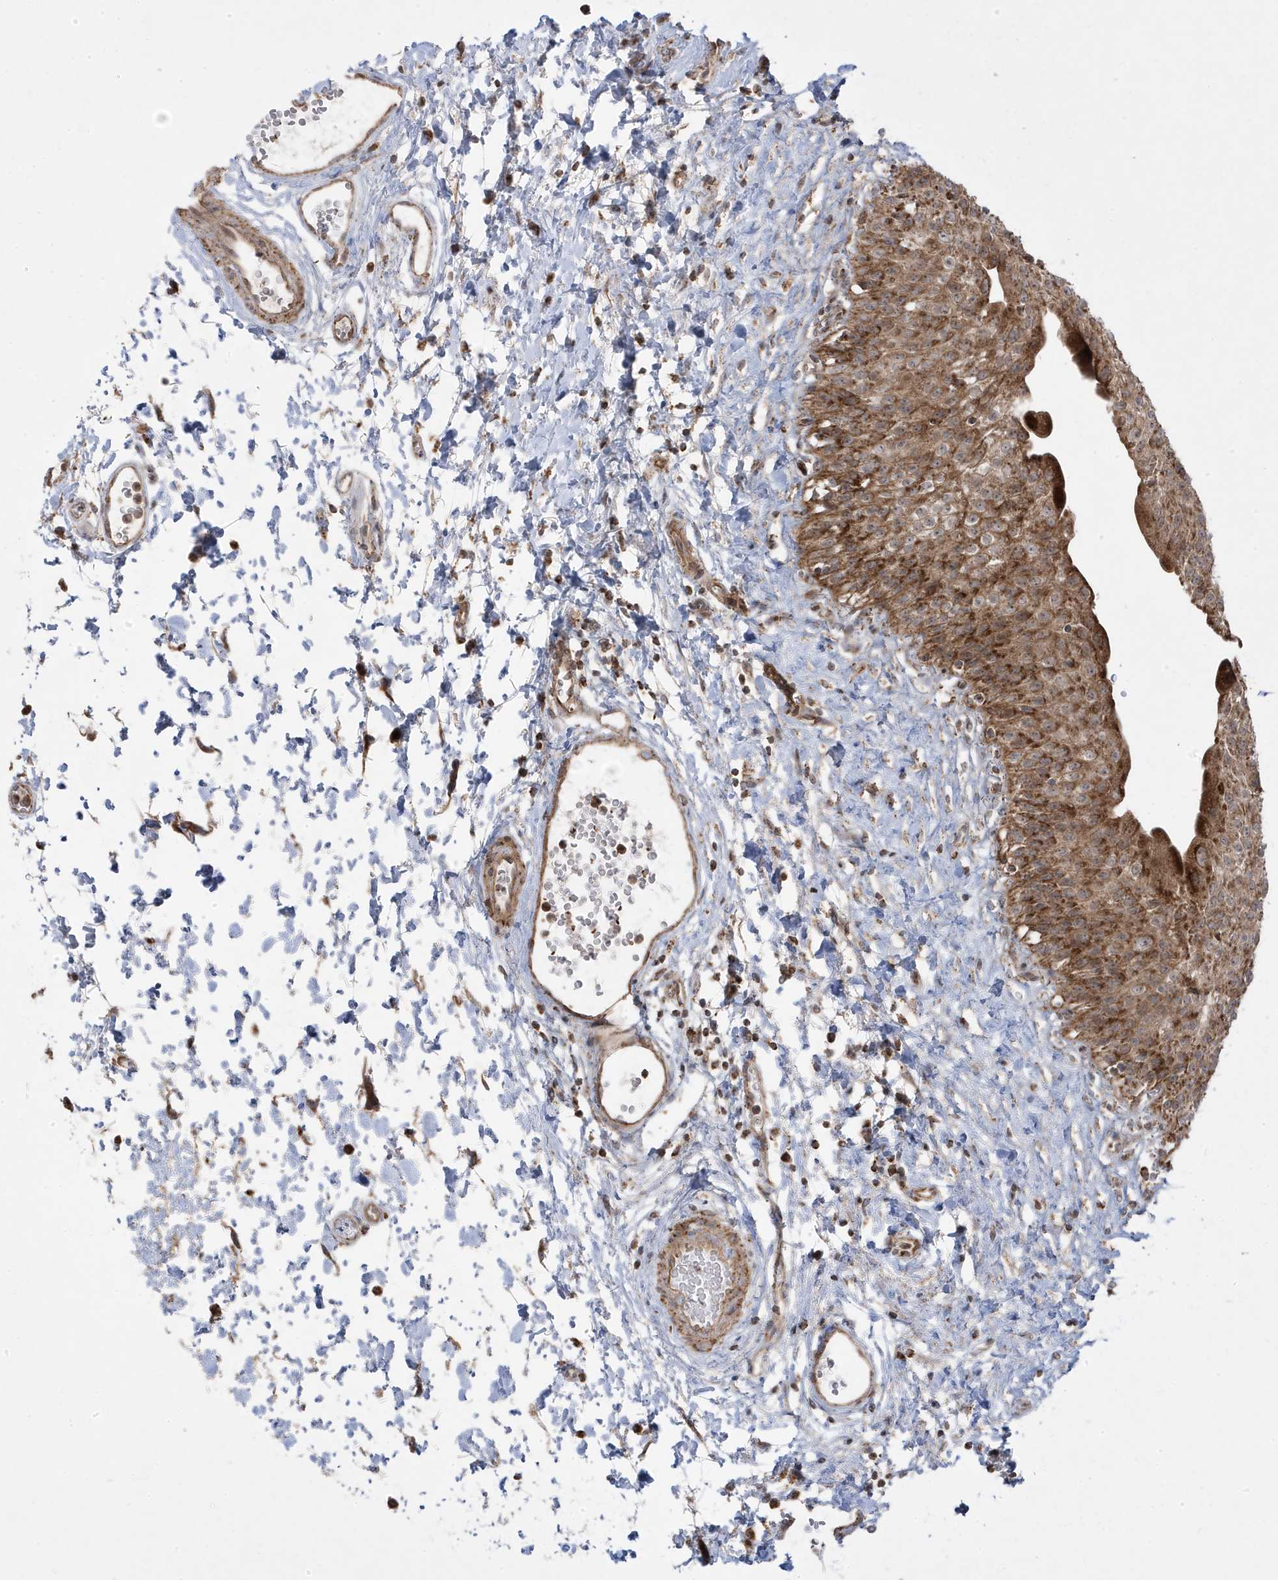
{"staining": {"intensity": "strong", "quantity": ">75%", "location": "cytoplasmic/membranous"}, "tissue": "urinary bladder", "cell_type": "Urothelial cells", "image_type": "normal", "snomed": [{"axis": "morphology", "description": "Normal tissue, NOS"}, {"axis": "topography", "description": "Urinary bladder"}], "caption": "Urinary bladder stained with DAB immunohistochemistry (IHC) reveals high levels of strong cytoplasmic/membranous positivity in approximately >75% of urothelial cells.", "gene": "CLUAP1", "patient": {"sex": "male", "age": 51}}